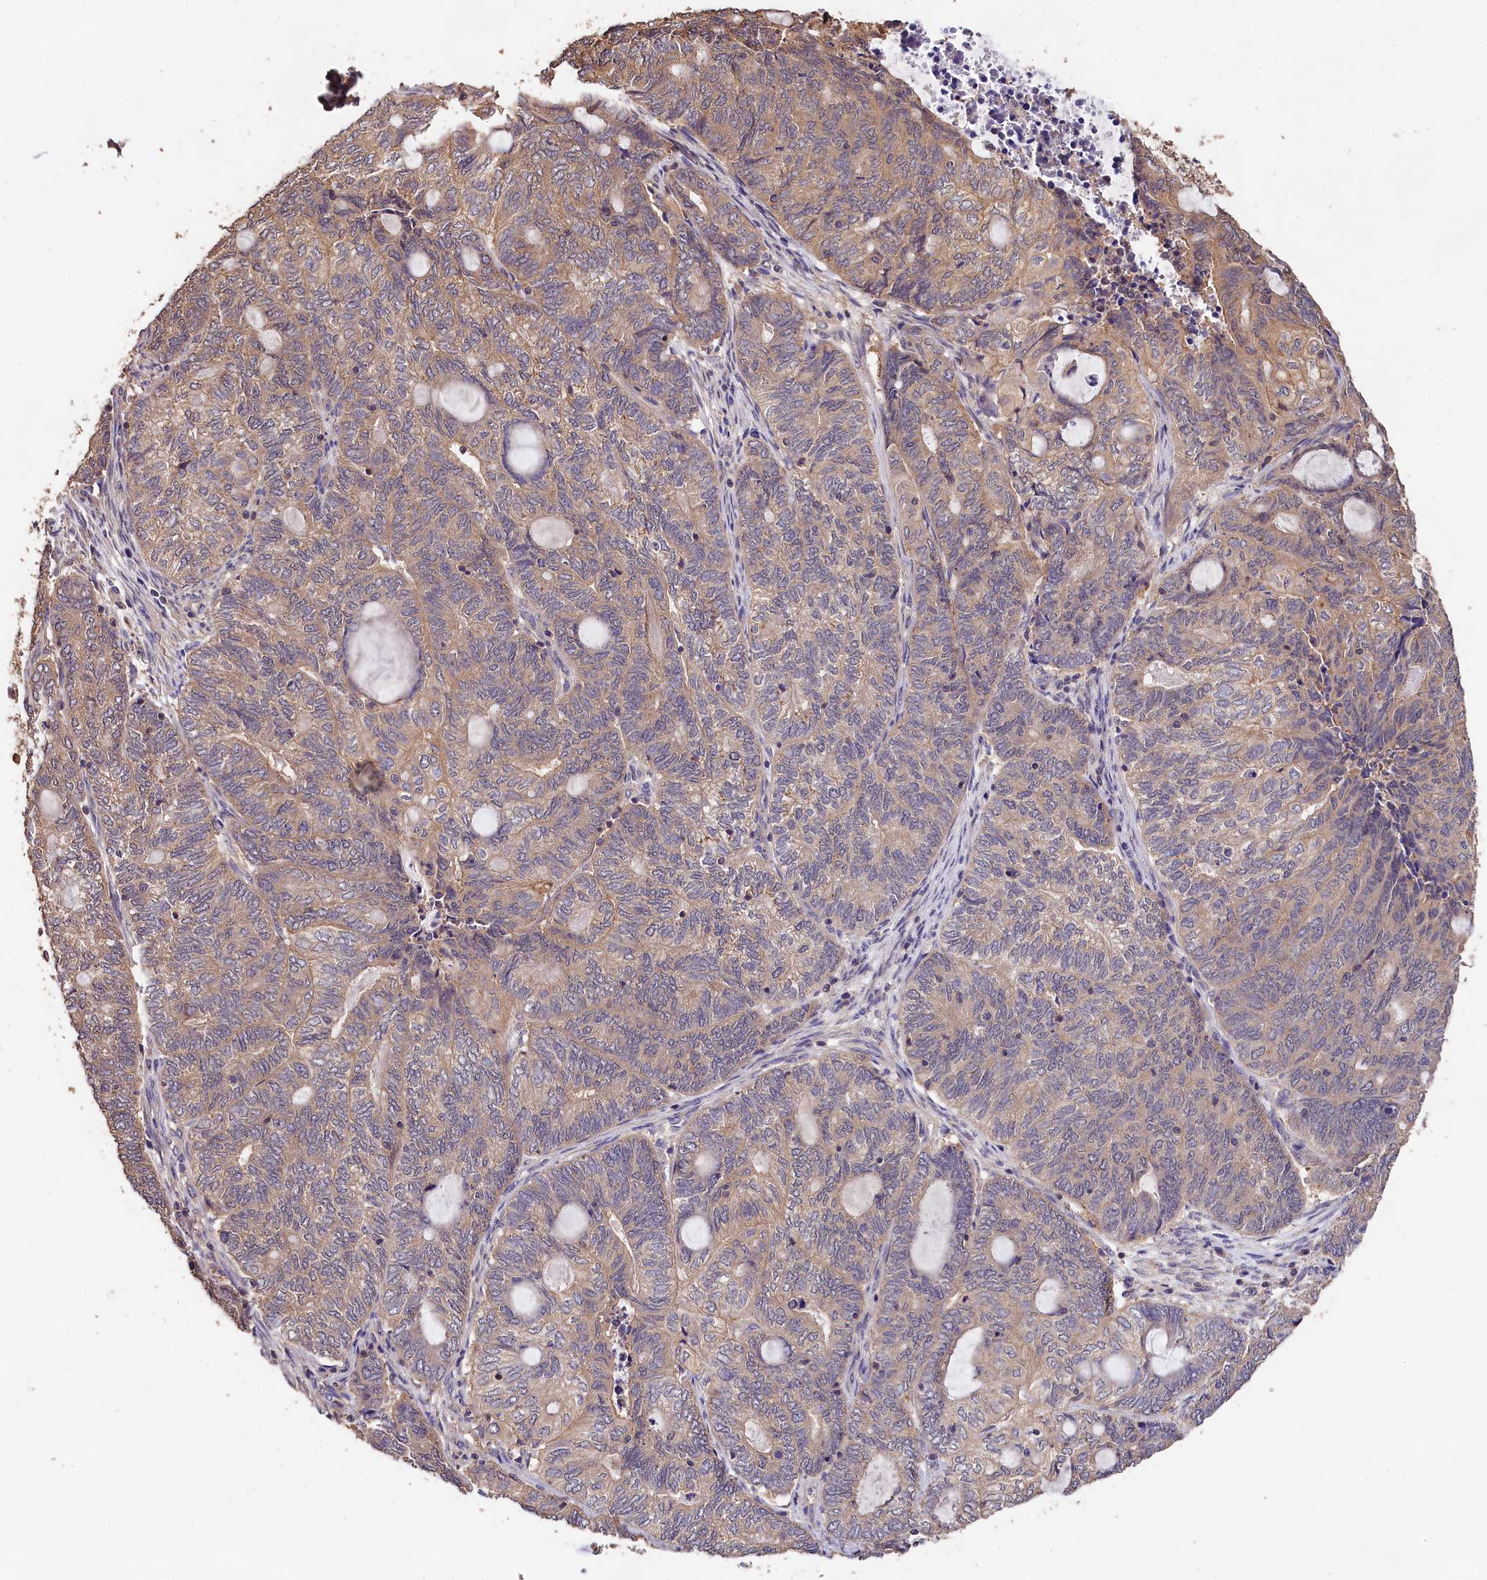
{"staining": {"intensity": "moderate", "quantity": "25%-75%", "location": "cytoplasmic/membranous"}, "tissue": "endometrial cancer", "cell_type": "Tumor cells", "image_type": "cancer", "snomed": [{"axis": "morphology", "description": "Adenocarcinoma, NOS"}, {"axis": "topography", "description": "Uterus"}, {"axis": "topography", "description": "Endometrium"}], "caption": "Tumor cells reveal medium levels of moderate cytoplasmic/membranous staining in approximately 25%-75% of cells in endometrial adenocarcinoma. The staining is performed using DAB brown chromogen to label protein expression. The nuclei are counter-stained blue using hematoxylin.", "gene": "OAS3", "patient": {"sex": "female", "age": 70}}